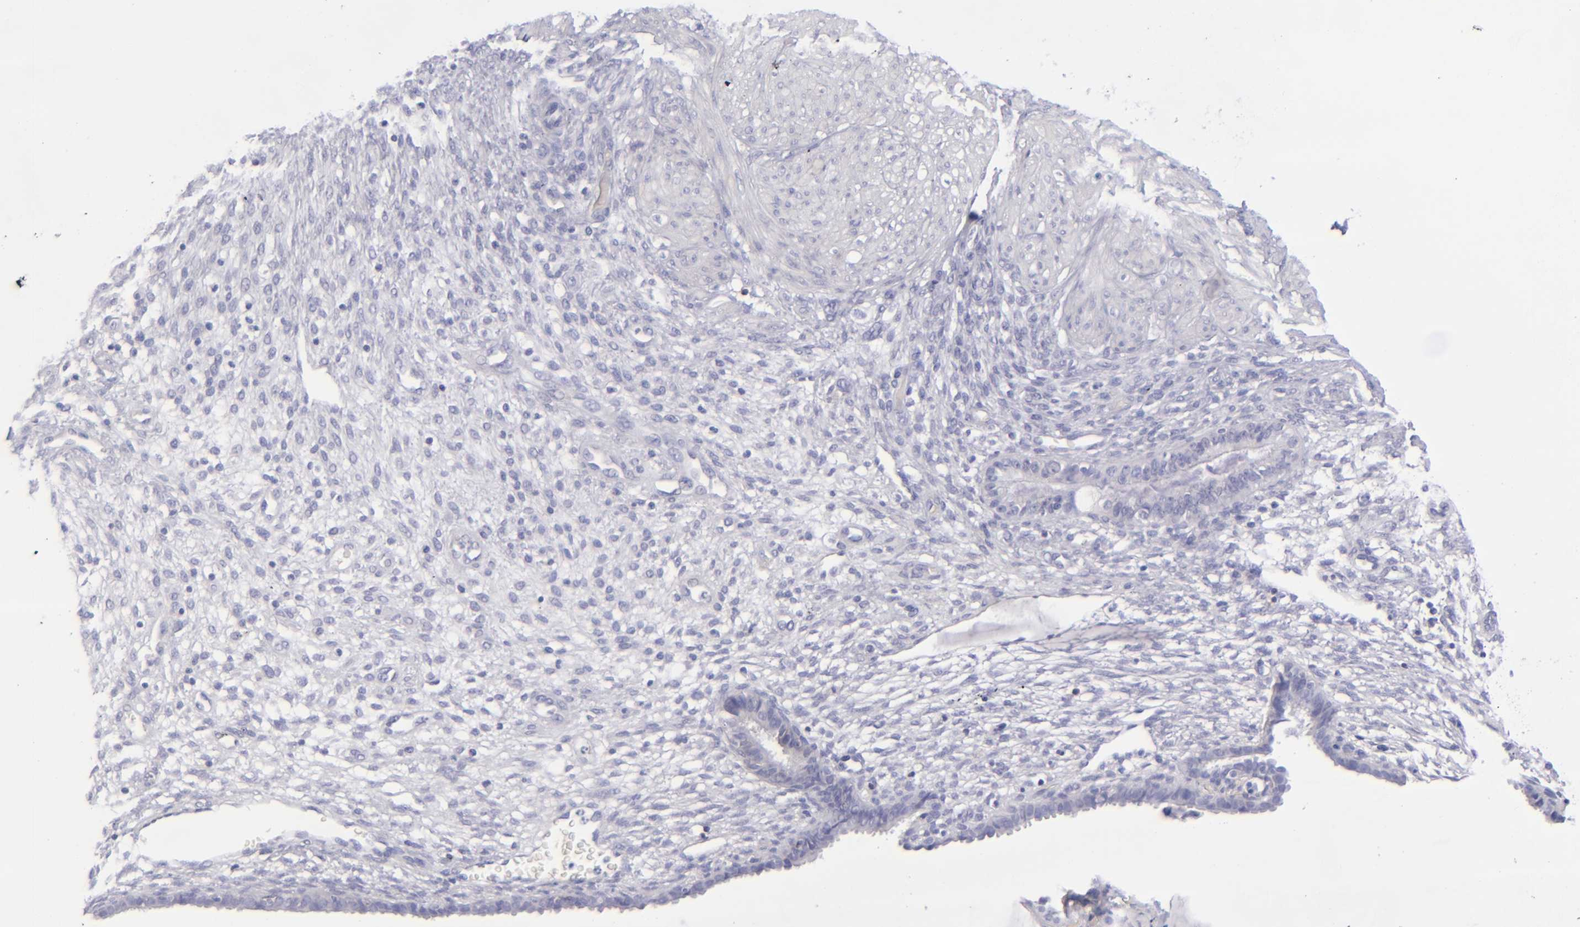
{"staining": {"intensity": "moderate", "quantity": "<25%", "location": "cytoplasmic/membranous"}, "tissue": "endometrium", "cell_type": "Cells in endometrial stroma", "image_type": "normal", "snomed": [{"axis": "morphology", "description": "Normal tissue, NOS"}, {"axis": "topography", "description": "Endometrium"}], "caption": "IHC of unremarkable human endometrium exhibits low levels of moderate cytoplasmic/membranous staining in about <25% of cells in endometrial stroma. Using DAB (3,3'-diaminobenzidine) (brown) and hematoxylin (blue) stains, captured at high magnification using brightfield microscopy.", "gene": "CD2", "patient": {"sex": "female", "age": 72}}